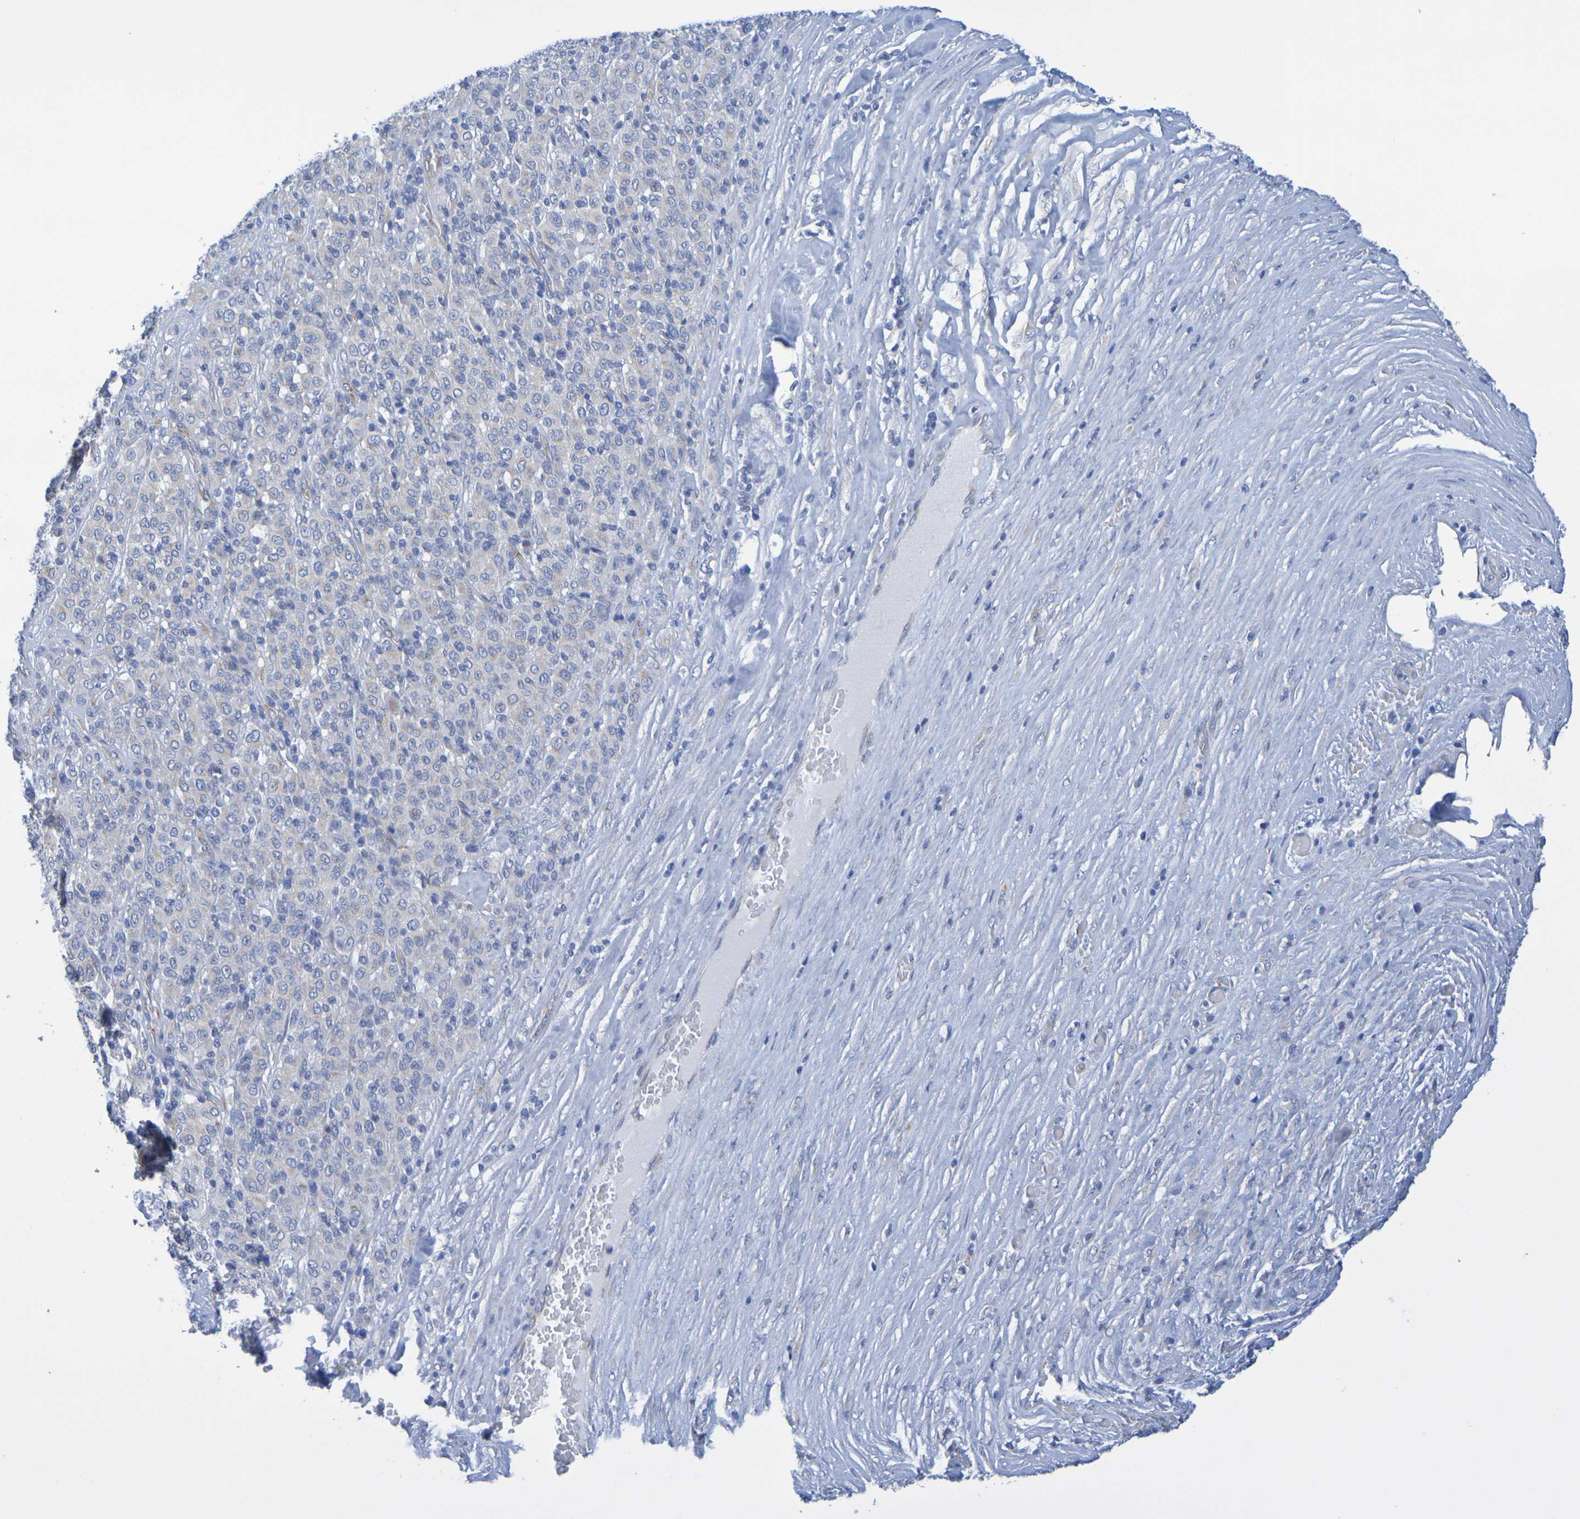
{"staining": {"intensity": "negative", "quantity": "none", "location": "none"}, "tissue": "melanoma", "cell_type": "Tumor cells", "image_type": "cancer", "snomed": [{"axis": "morphology", "description": "Malignant melanoma, Metastatic site"}, {"axis": "topography", "description": "Pancreas"}], "caption": "Immunohistochemical staining of melanoma demonstrates no significant positivity in tumor cells. (DAB (3,3'-diaminobenzidine) IHC visualized using brightfield microscopy, high magnification).", "gene": "TMCC3", "patient": {"sex": "female", "age": 30}}